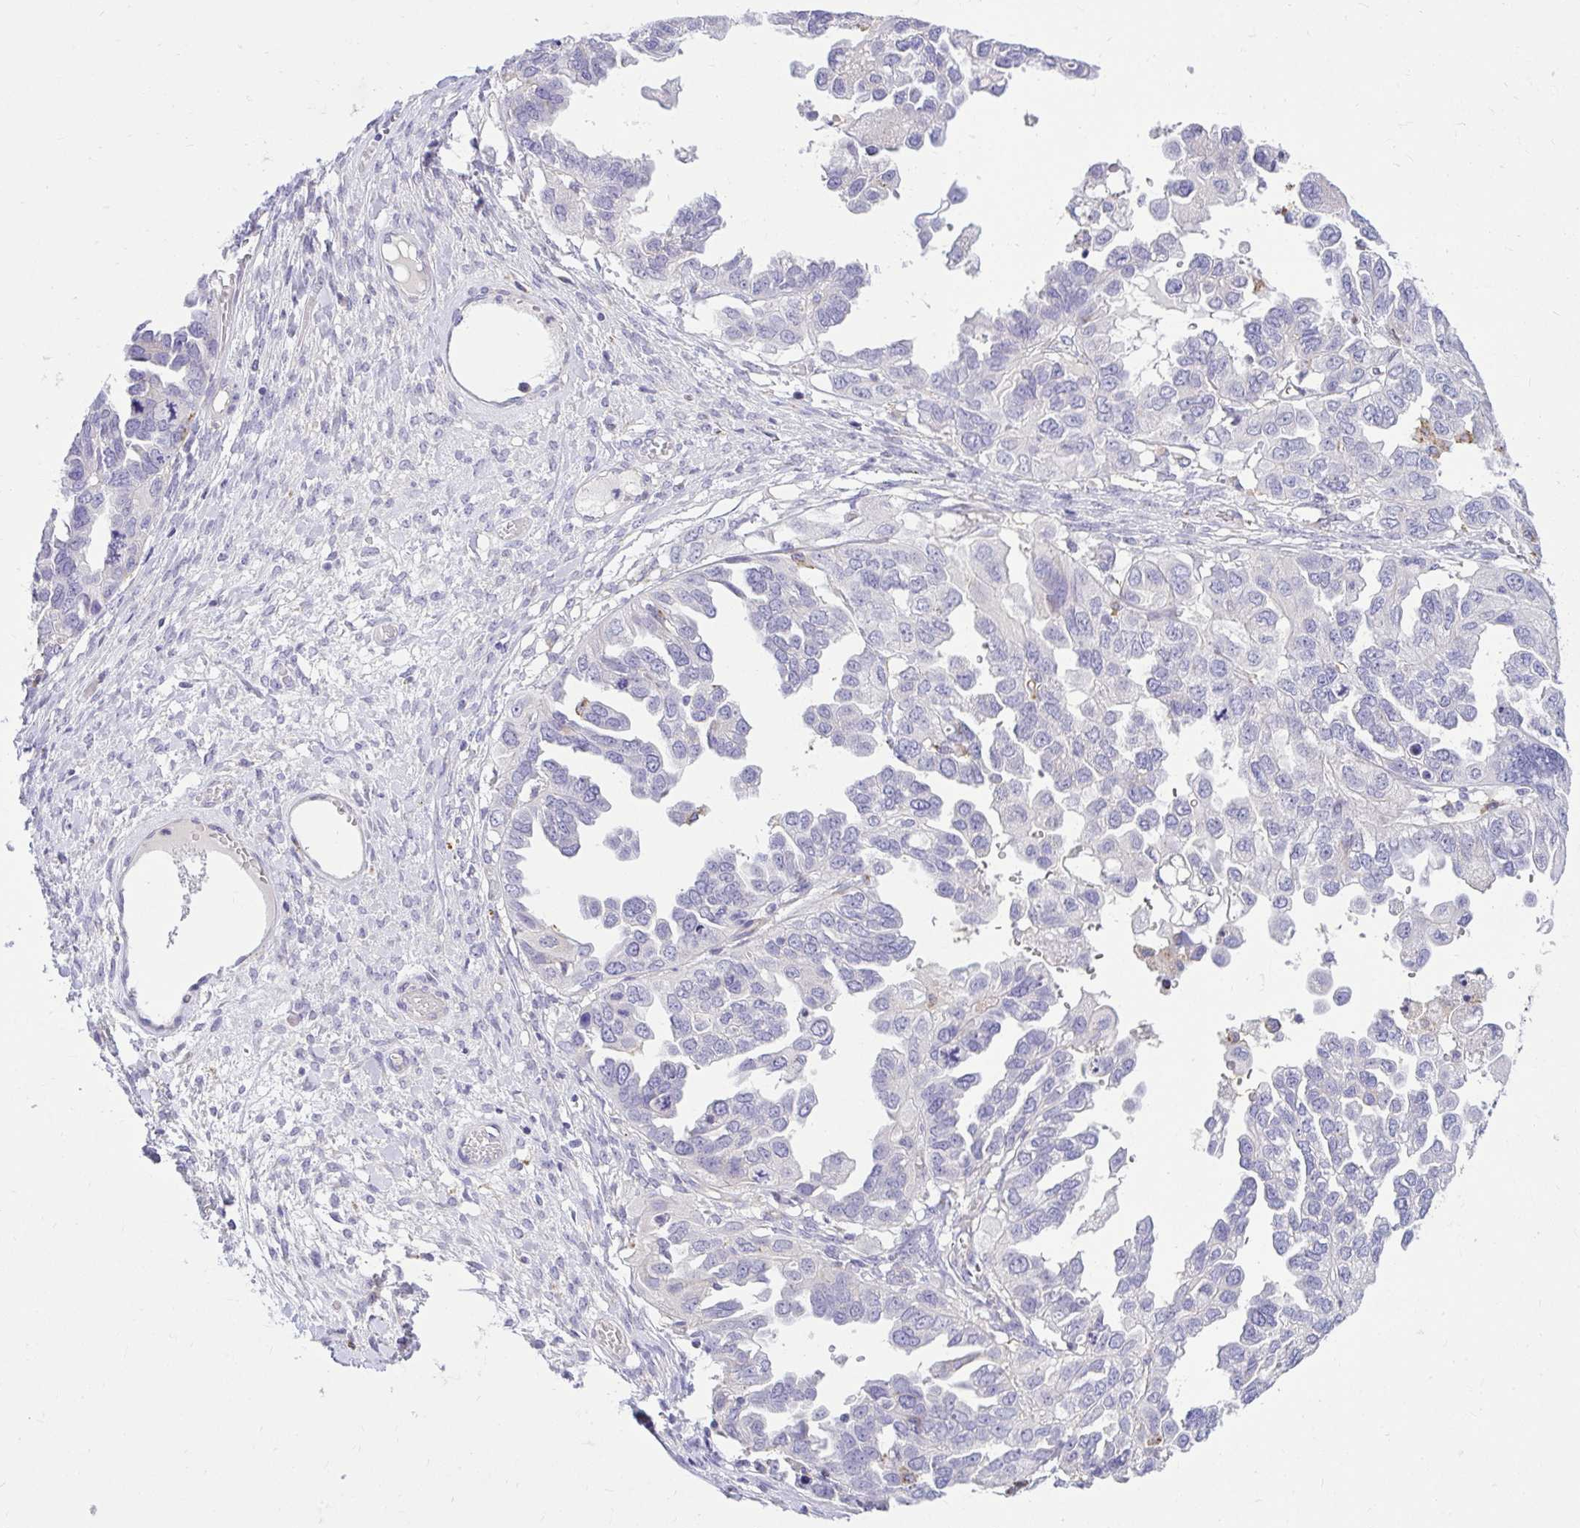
{"staining": {"intensity": "negative", "quantity": "none", "location": "none"}, "tissue": "ovarian cancer", "cell_type": "Tumor cells", "image_type": "cancer", "snomed": [{"axis": "morphology", "description": "Cystadenocarcinoma, serous, NOS"}, {"axis": "topography", "description": "Ovary"}], "caption": "DAB immunohistochemical staining of human serous cystadenocarcinoma (ovarian) exhibits no significant positivity in tumor cells.", "gene": "PKN3", "patient": {"sex": "female", "age": 53}}